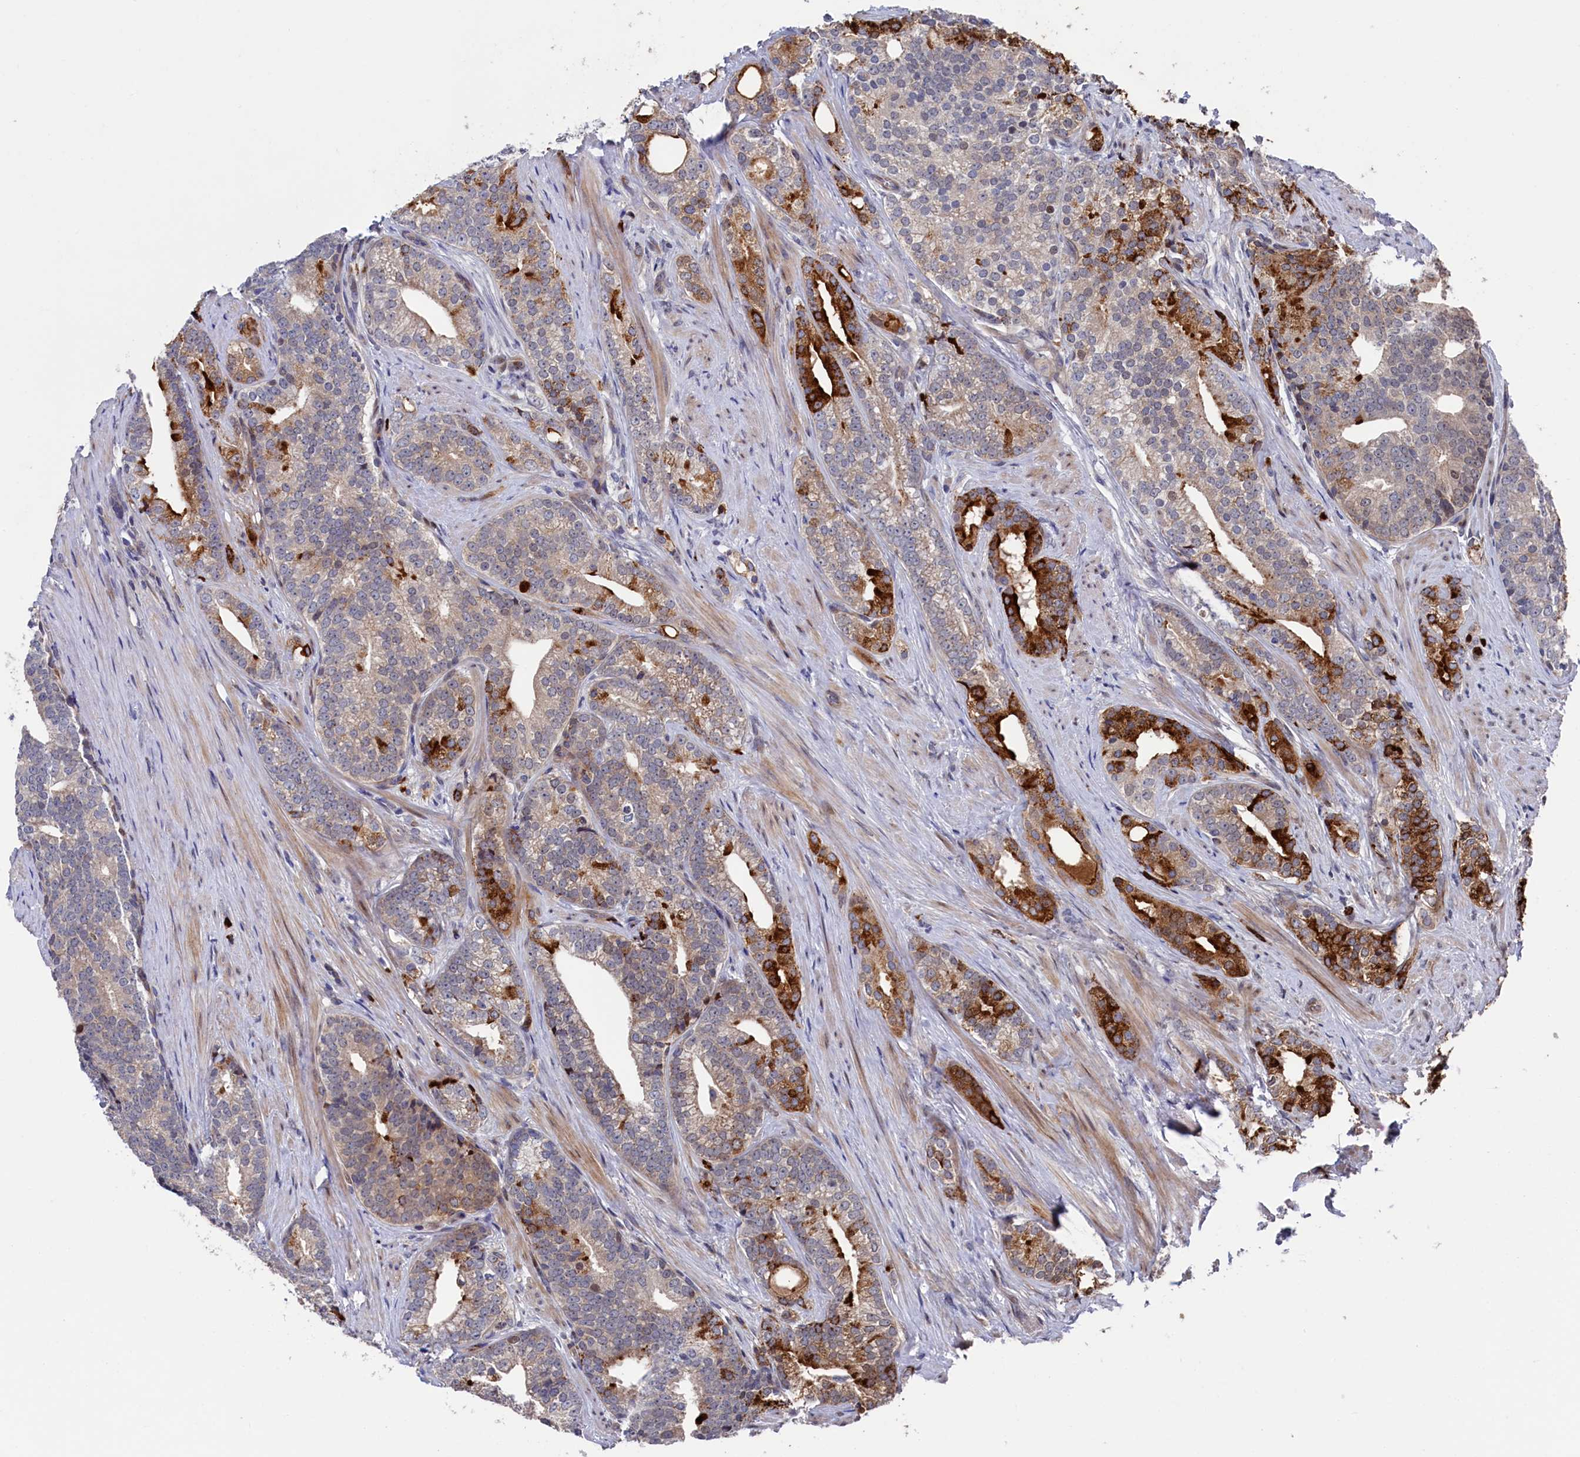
{"staining": {"intensity": "strong", "quantity": "25%-75%", "location": "cytoplasmic/membranous"}, "tissue": "prostate cancer", "cell_type": "Tumor cells", "image_type": "cancer", "snomed": [{"axis": "morphology", "description": "Adenocarcinoma, Low grade"}, {"axis": "topography", "description": "Prostate"}], "caption": "DAB immunohistochemical staining of prostate cancer exhibits strong cytoplasmic/membranous protein positivity in approximately 25%-75% of tumor cells. Nuclei are stained in blue.", "gene": "ZNF891", "patient": {"sex": "male", "age": 71}}